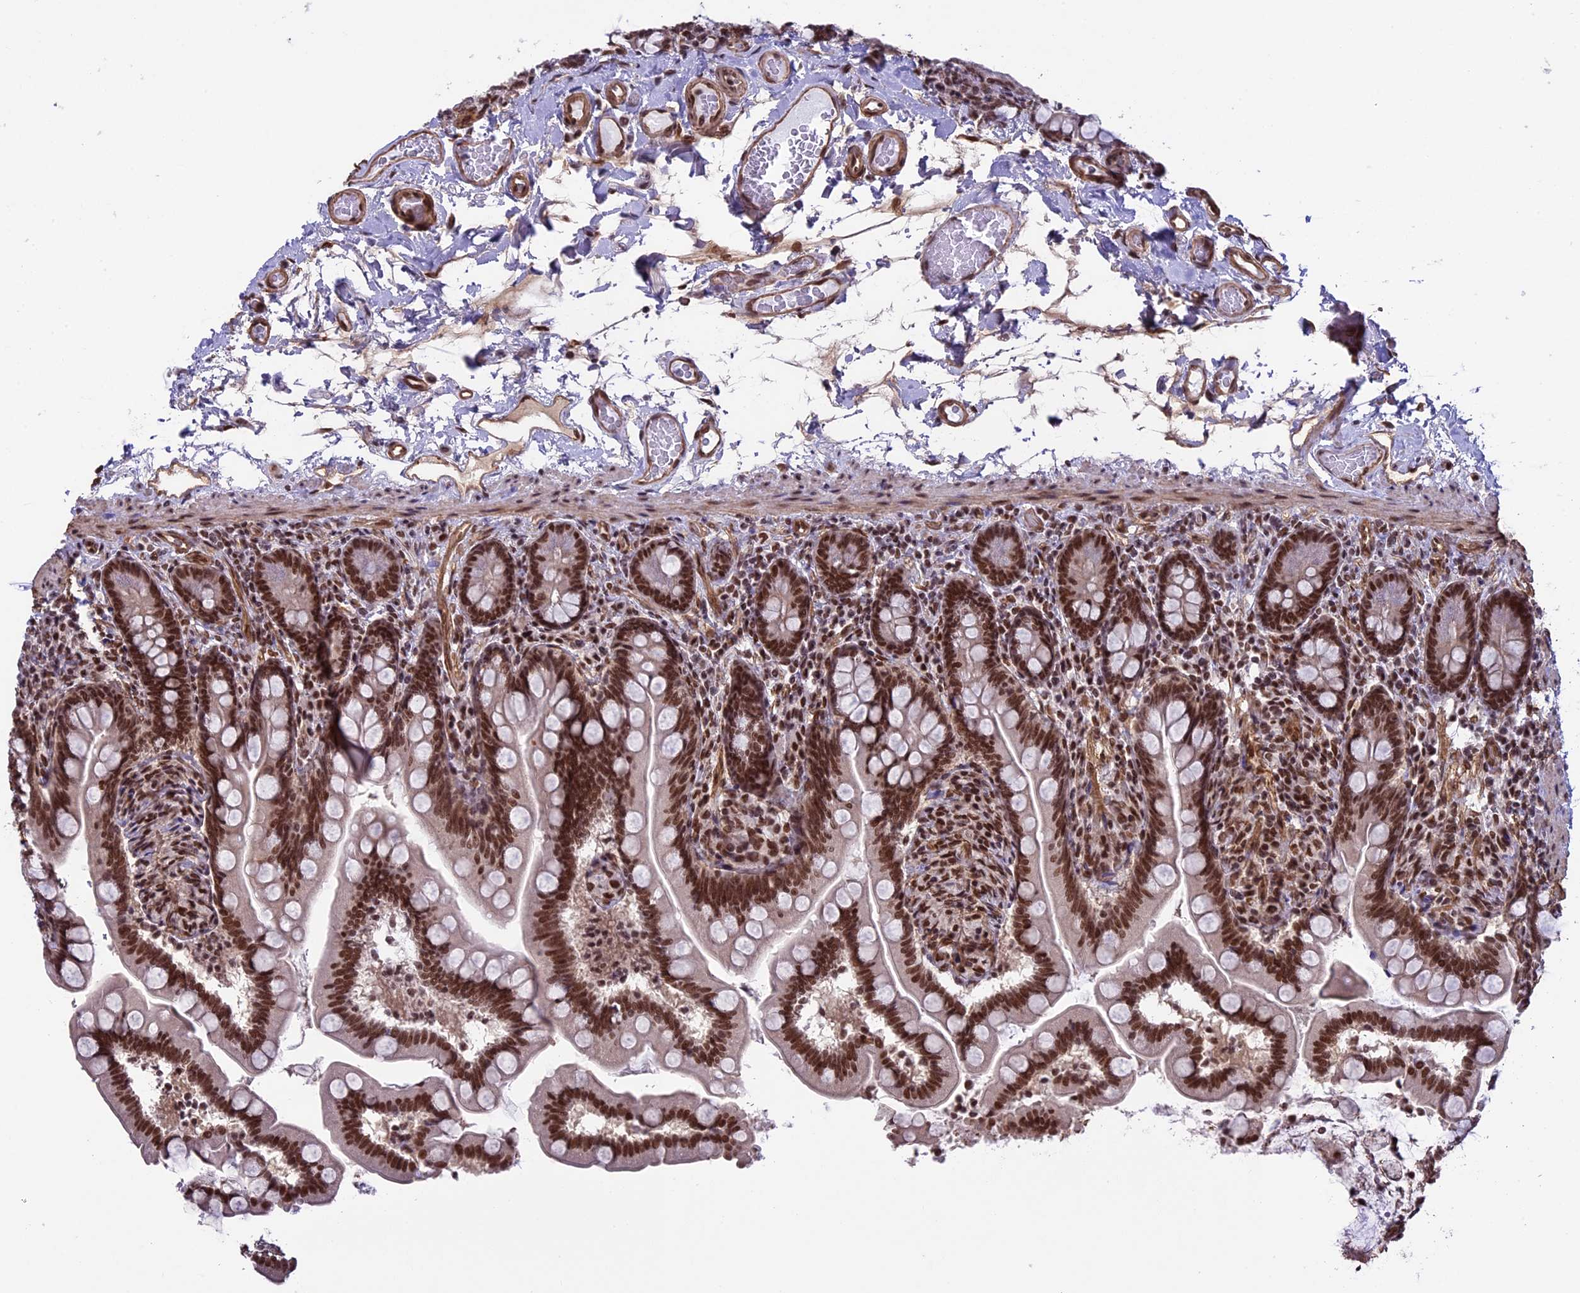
{"staining": {"intensity": "strong", "quantity": ">75%", "location": "nuclear"}, "tissue": "small intestine", "cell_type": "Glandular cells", "image_type": "normal", "snomed": [{"axis": "morphology", "description": "Normal tissue, NOS"}, {"axis": "topography", "description": "Small intestine"}], "caption": "An IHC photomicrograph of normal tissue is shown. Protein staining in brown labels strong nuclear positivity in small intestine within glandular cells. (DAB (3,3'-diaminobenzidine) IHC, brown staining for protein, blue staining for nuclei).", "gene": "MPHOSPH8", "patient": {"sex": "female", "age": 64}}